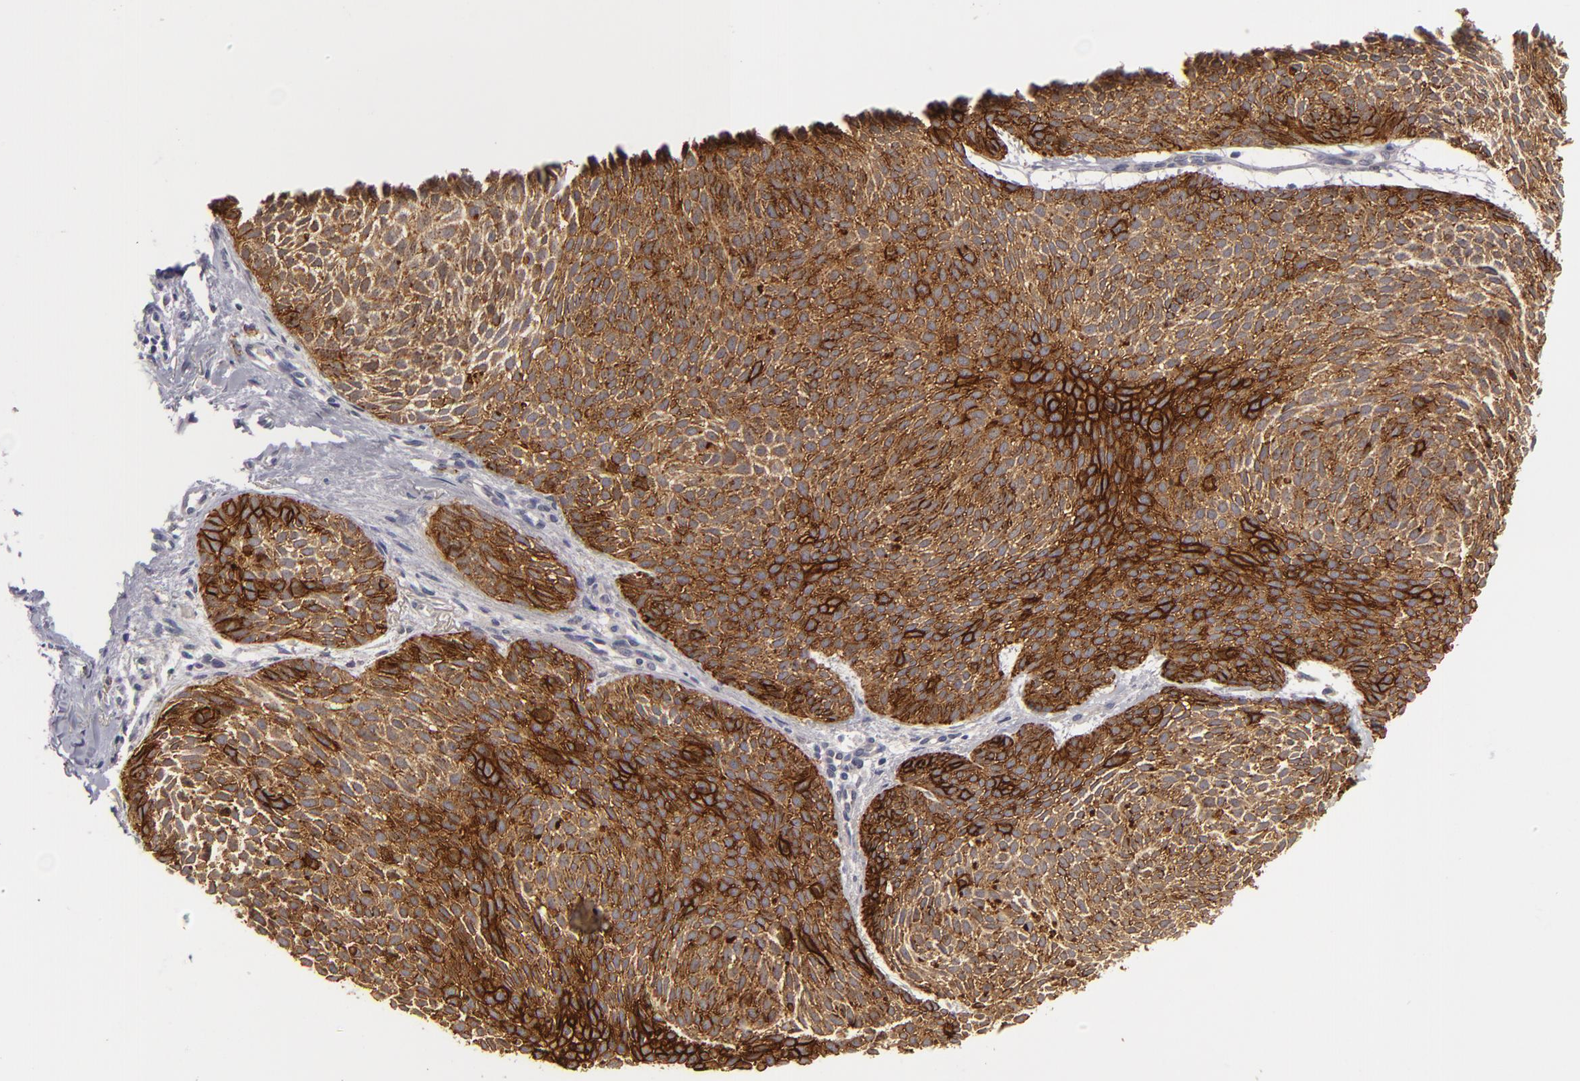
{"staining": {"intensity": "moderate", "quantity": ">75%", "location": "cytoplasmic/membranous"}, "tissue": "skin cancer", "cell_type": "Tumor cells", "image_type": "cancer", "snomed": [{"axis": "morphology", "description": "Basal cell carcinoma"}, {"axis": "topography", "description": "Skin"}], "caption": "Approximately >75% of tumor cells in human skin basal cell carcinoma display moderate cytoplasmic/membranous protein positivity as visualized by brown immunohistochemical staining.", "gene": "ALCAM", "patient": {"sex": "male", "age": 84}}